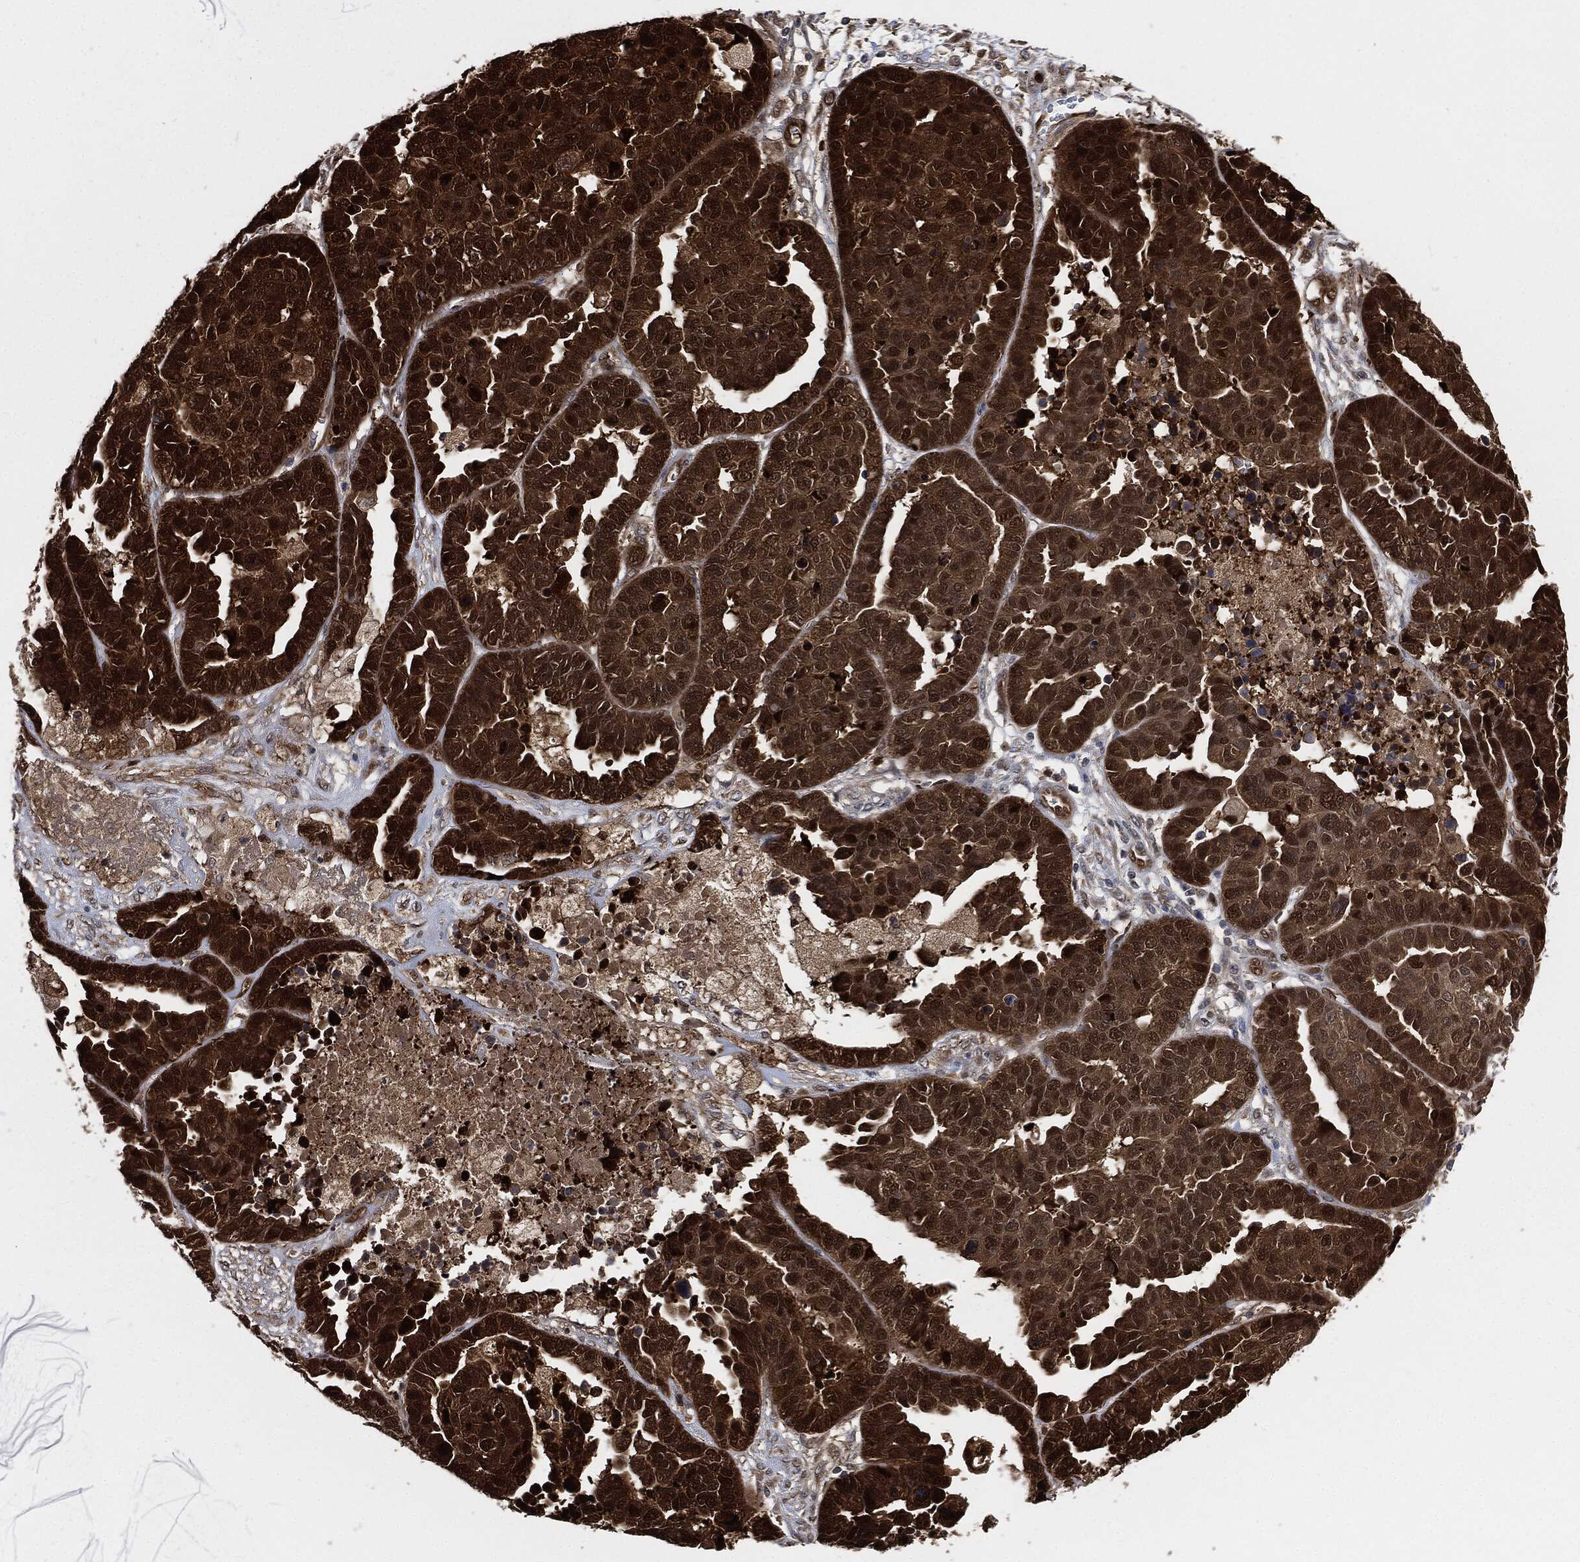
{"staining": {"intensity": "strong", "quantity": ">75%", "location": "cytoplasmic/membranous,nuclear"}, "tissue": "ovarian cancer", "cell_type": "Tumor cells", "image_type": "cancer", "snomed": [{"axis": "morphology", "description": "Cystadenocarcinoma, serous, NOS"}, {"axis": "topography", "description": "Ovary"}], "caption": "Immunohistochemical staining of ovarian cancer (serous cystadenocarcinoma) demonstrates strong cytoplasmic/membranous and nuclear protein staining in approximately >75% of tumor cells. Using DAB (3,3'-diaminobenzidine) (brown) and hematoxylin (blue) stains, captured at high magnification using brightfield microscopy.", "gene": "DCTN1", "patient": {"sex": "female", "age": 87}}